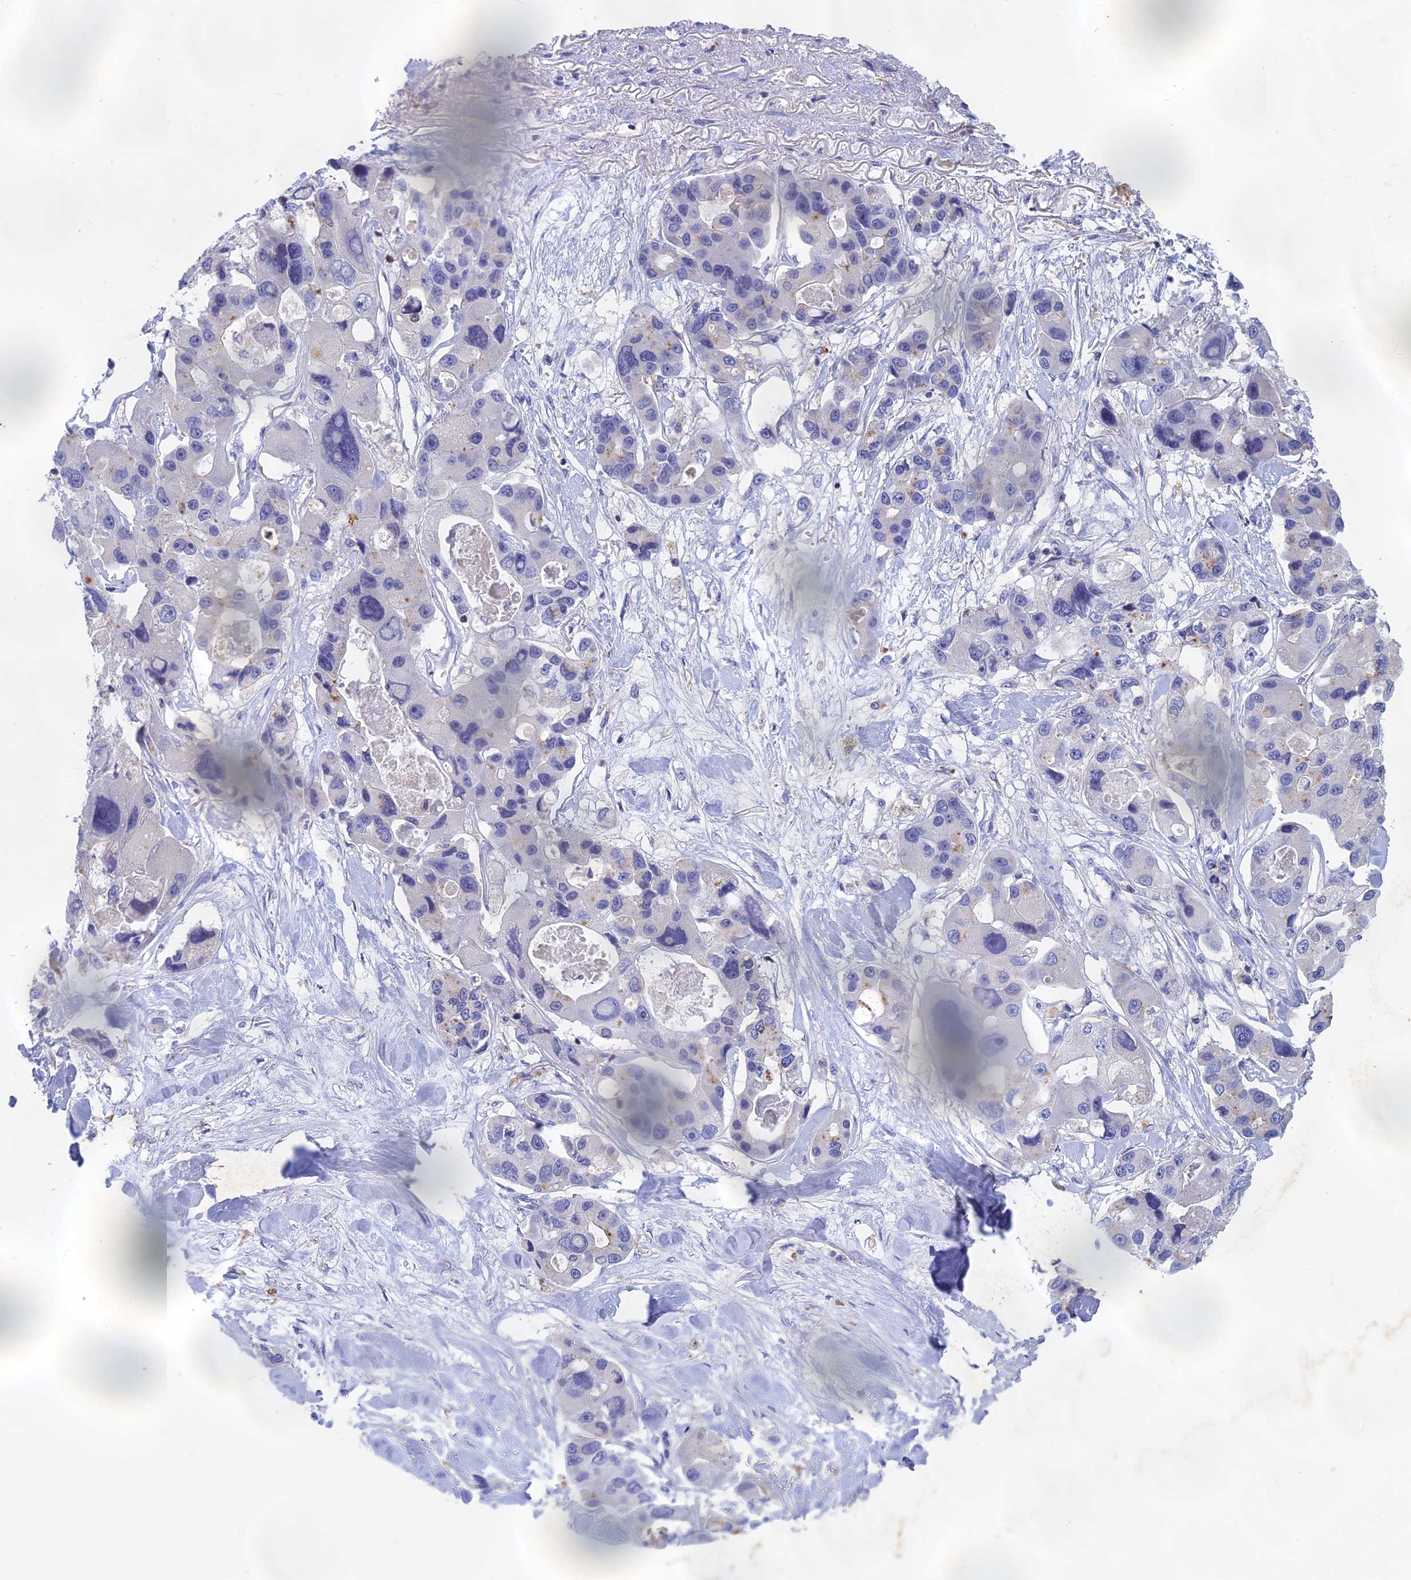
{"staining": {"intensity": "negative", "quantity": "none", "location": "none"}, "tissue": "lung cancer", "cell_type": "Tumor cells", "image_type": "cancer", "snomed": [{"axis": "morphology", "description": "Adenocarcinoma, NOS"}, {"axis": "topography", "description": "Lung"}], "caption": "This is an immunohistochemistry (IHC) image of human lung adenocarcinoma. There is no positivity in tumor cells.", "gene": "ACP7", "patient": {"sex": "female", "age": 54}}